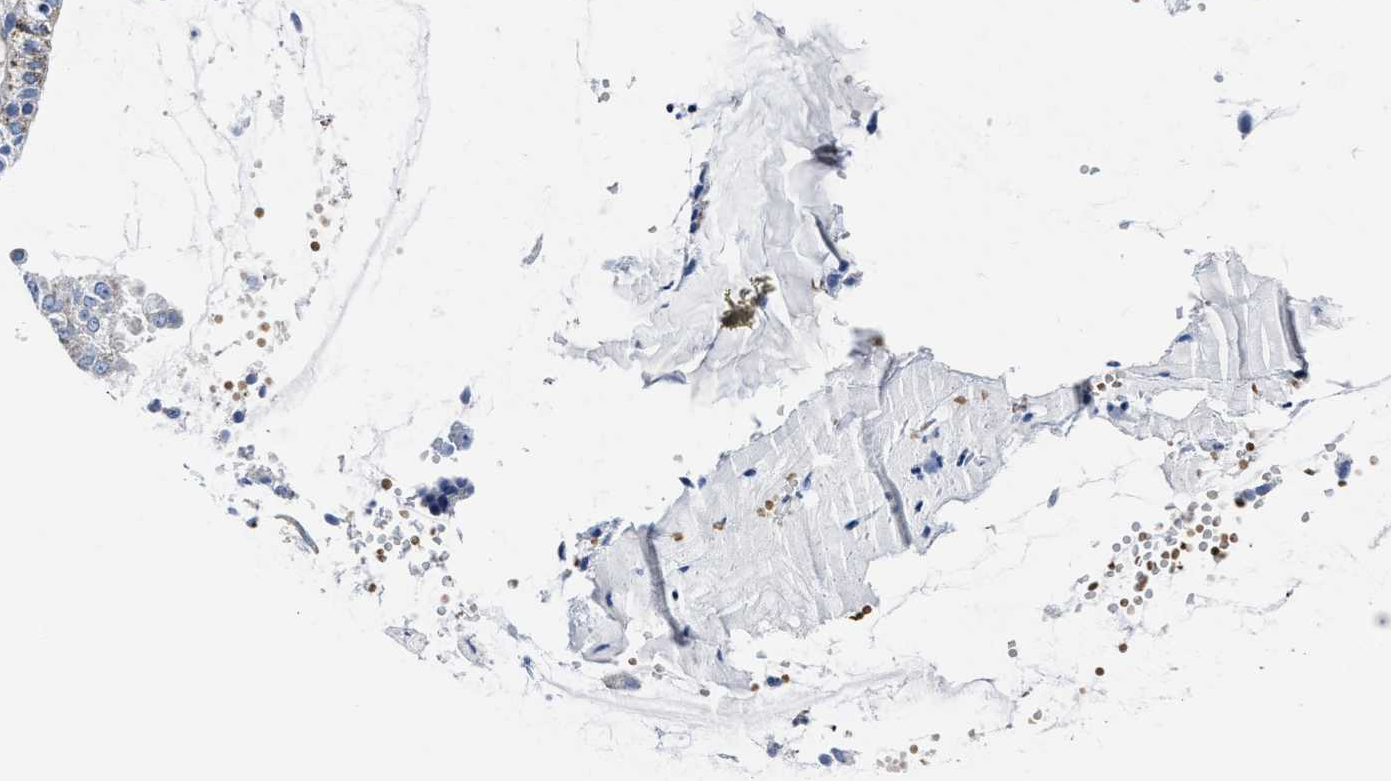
{"staining": {"intensity": "moderate", "quantity": "25%-75%", "location": "cytoplasmic/membranous"}, "tissue": "endometrial cancer", "cell_type": "Tumor cells", "image_type": "cancer", "snomed": [{"axis": "morphology", "description": "Adenocarcinoma, NOS"}, {"axis": "topography", "description": "Endometrium"}], "caption": "Adenocarcinoma (endometrial) stained with a protein marker shows moderate staining in tumor cells.", "gene": "KCNMB3", "patient": {"sex": "female", "age": 81}}